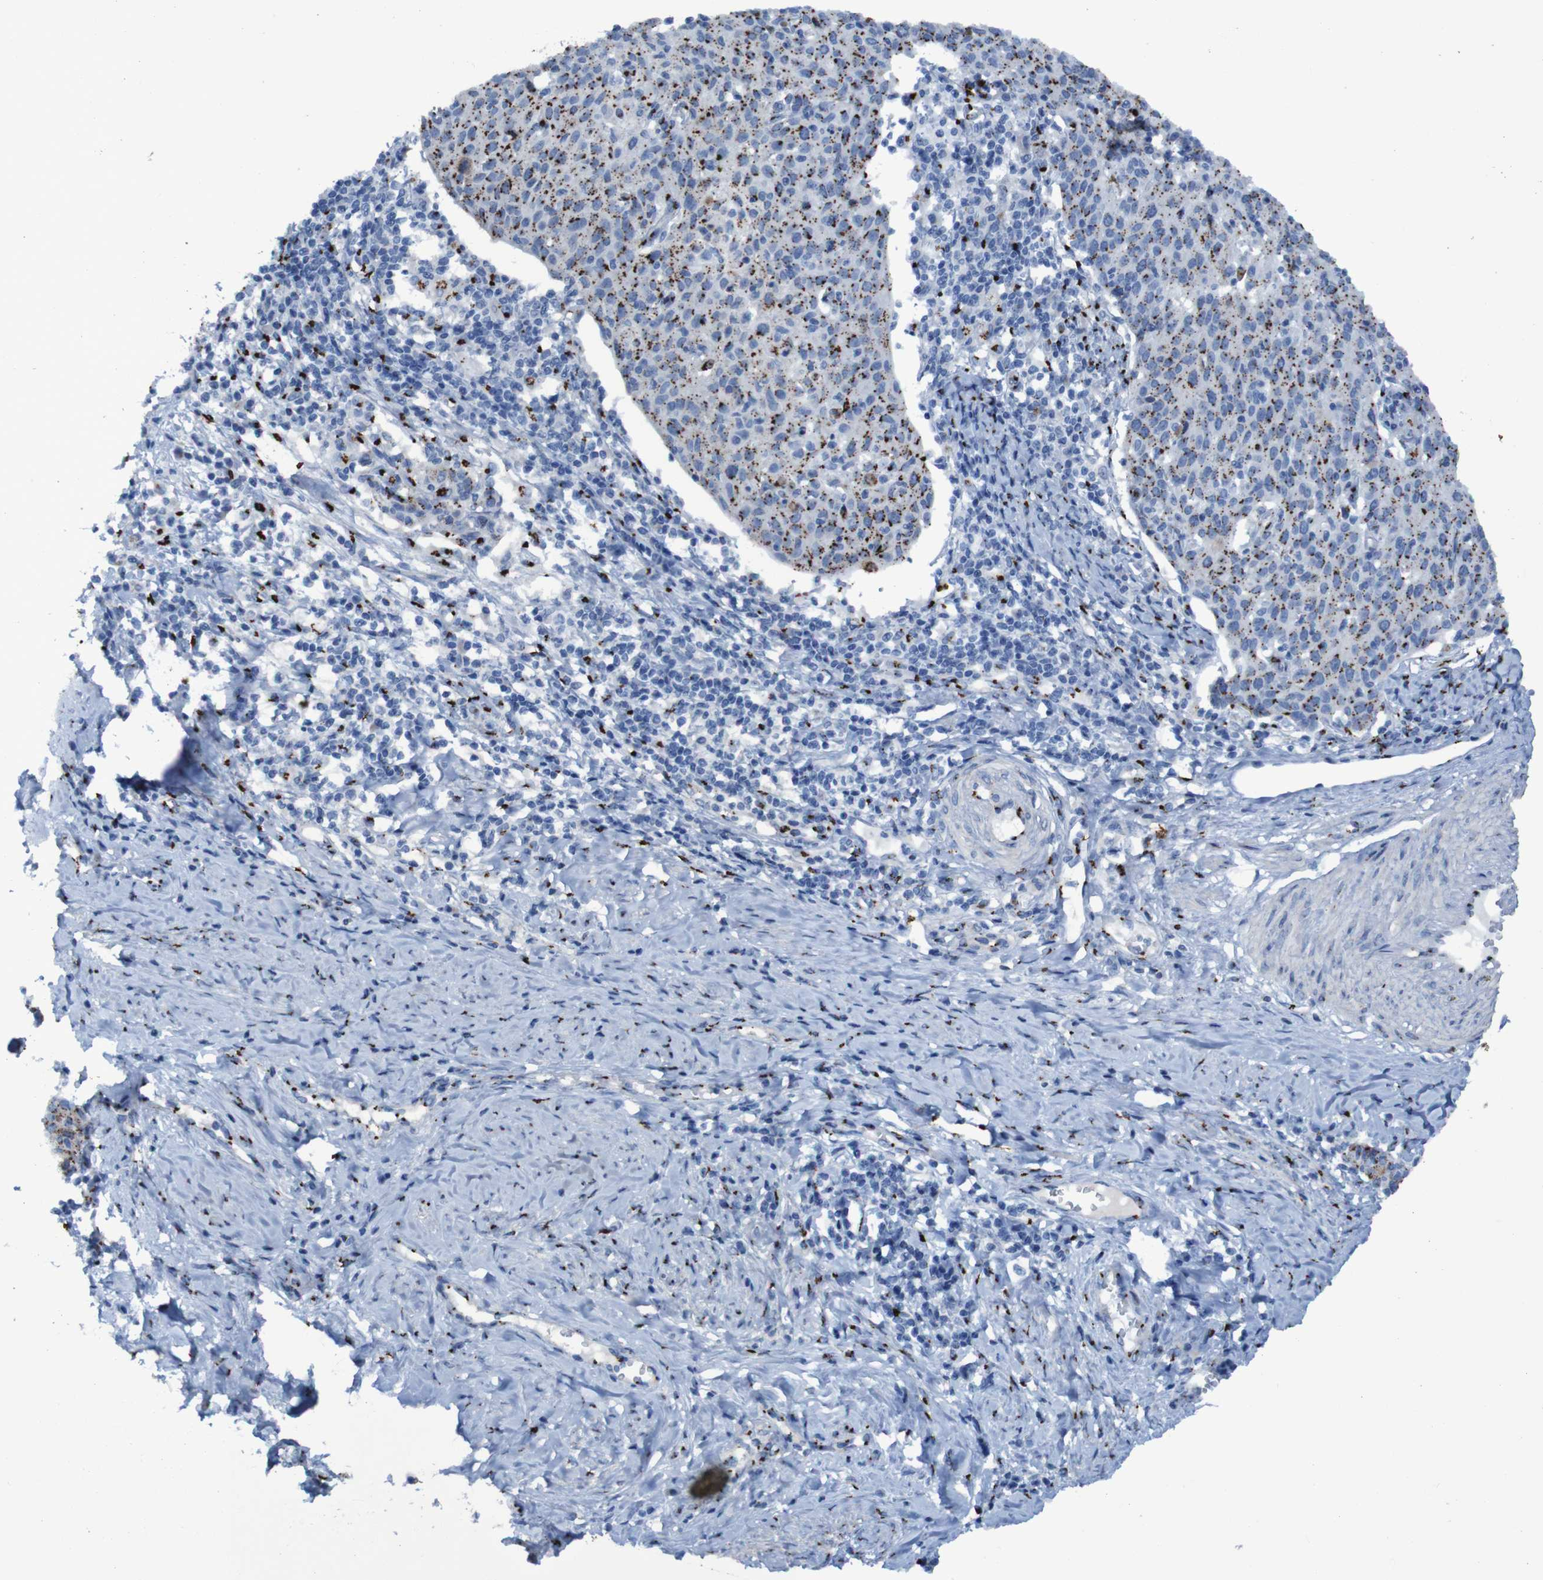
{"staining": {"intensity": "strong", "quantity": ">75%", "location": "cytoplasmic/membranous"}, "tissue": "cervical cancer", "cell_type": "Tumor cells", "image_type": "cancer", "snomed": [{"axis": "morphology", "description": "Squamous cell carcinoma, NOS"}, {"axis": "topography", "description": "Cervix"}], "caption": "Human cervical cancer (squamous cell carcinoma) stained for a protein (brown) displays strong cytoplasmic/membranous positive staining in about >75% of tumor cells.", "gene": "GOLM1", "patient": {"sex": "female", "age": 38}}